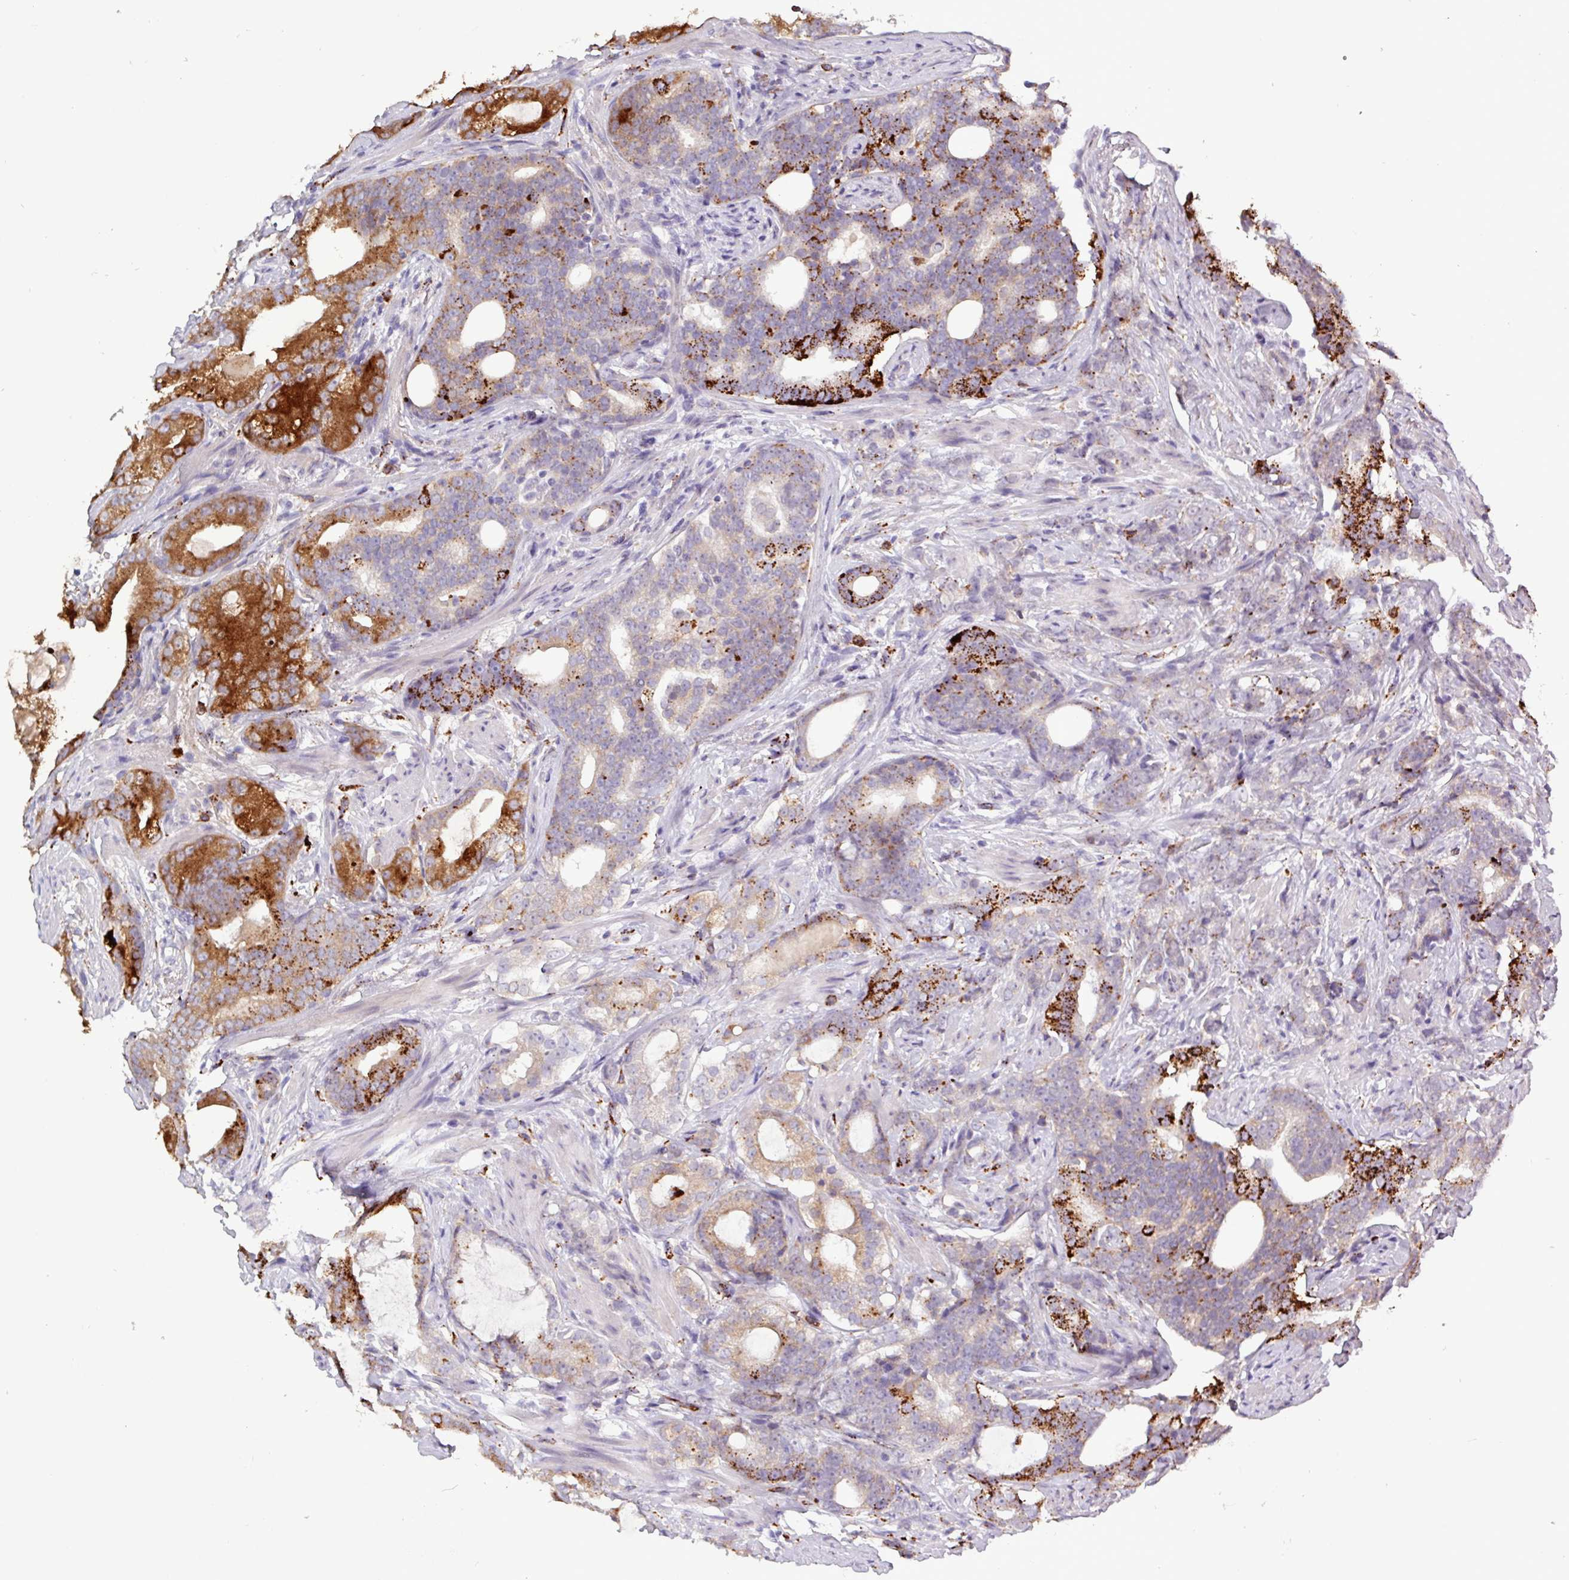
{"staining": {"intensity": "strong", "quantity": "25%-75%", "location": "cytoplasmic/membranous"}, "tissue": "prostate cancer", "cell_type": "Tumor cells", "image_type": "cancer", "snomed": [{"axis": "morphology", "description": "Adenocarcinoma, High grade"}, {"axis": "topography", "description": "Prostate"}], "caption": "Tumor cells show high levels of strong cytoplasmic/membranous staining in about 25%-75% of cells in high-grade adenocarcinoma (prostate).", "gene": "AMIGO2", "patient": {"sex": "male", "age": 64}}